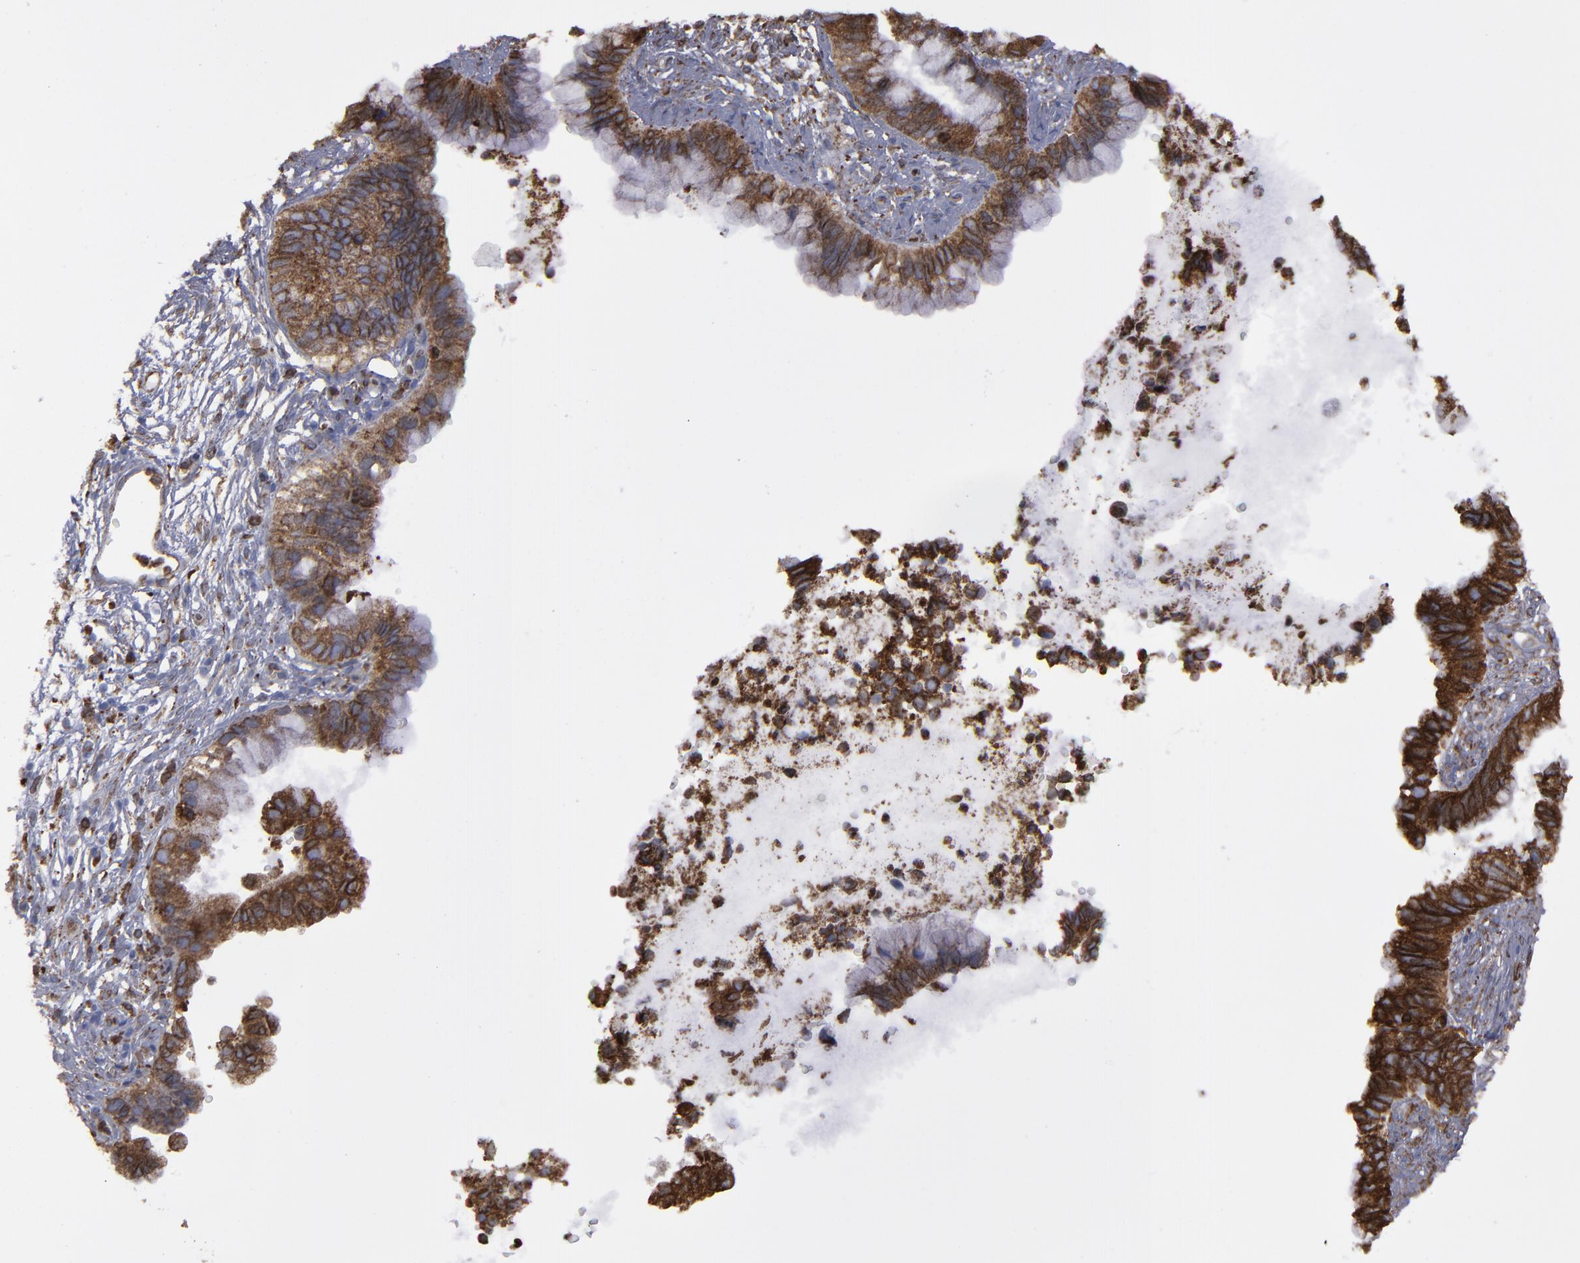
{"staining": {"intensity": "strong", "quantity": ">75%", "location": "cytoplasmic/membranous"}, "tissue": "cervical cancer", "cell_type": "Tumor cells", "image_type": "cancer", "snomed": [{"axis": "morphology", "description": "Adenocarcinoma, NOS"}, {"axis": "topography", "description": "Cervix"}], "caption": "Immunohistochemical staining of cervical adenocarcinoma shows high levels of strong cytoplasmic/membranous protein expression in about >75% of tumor cells. Immunohistochemistry stains the protein of interest in brown and the nuclei are stained blue.", "gene": "ERLIN2", "patient": {"sex": "female", "age": 44}}